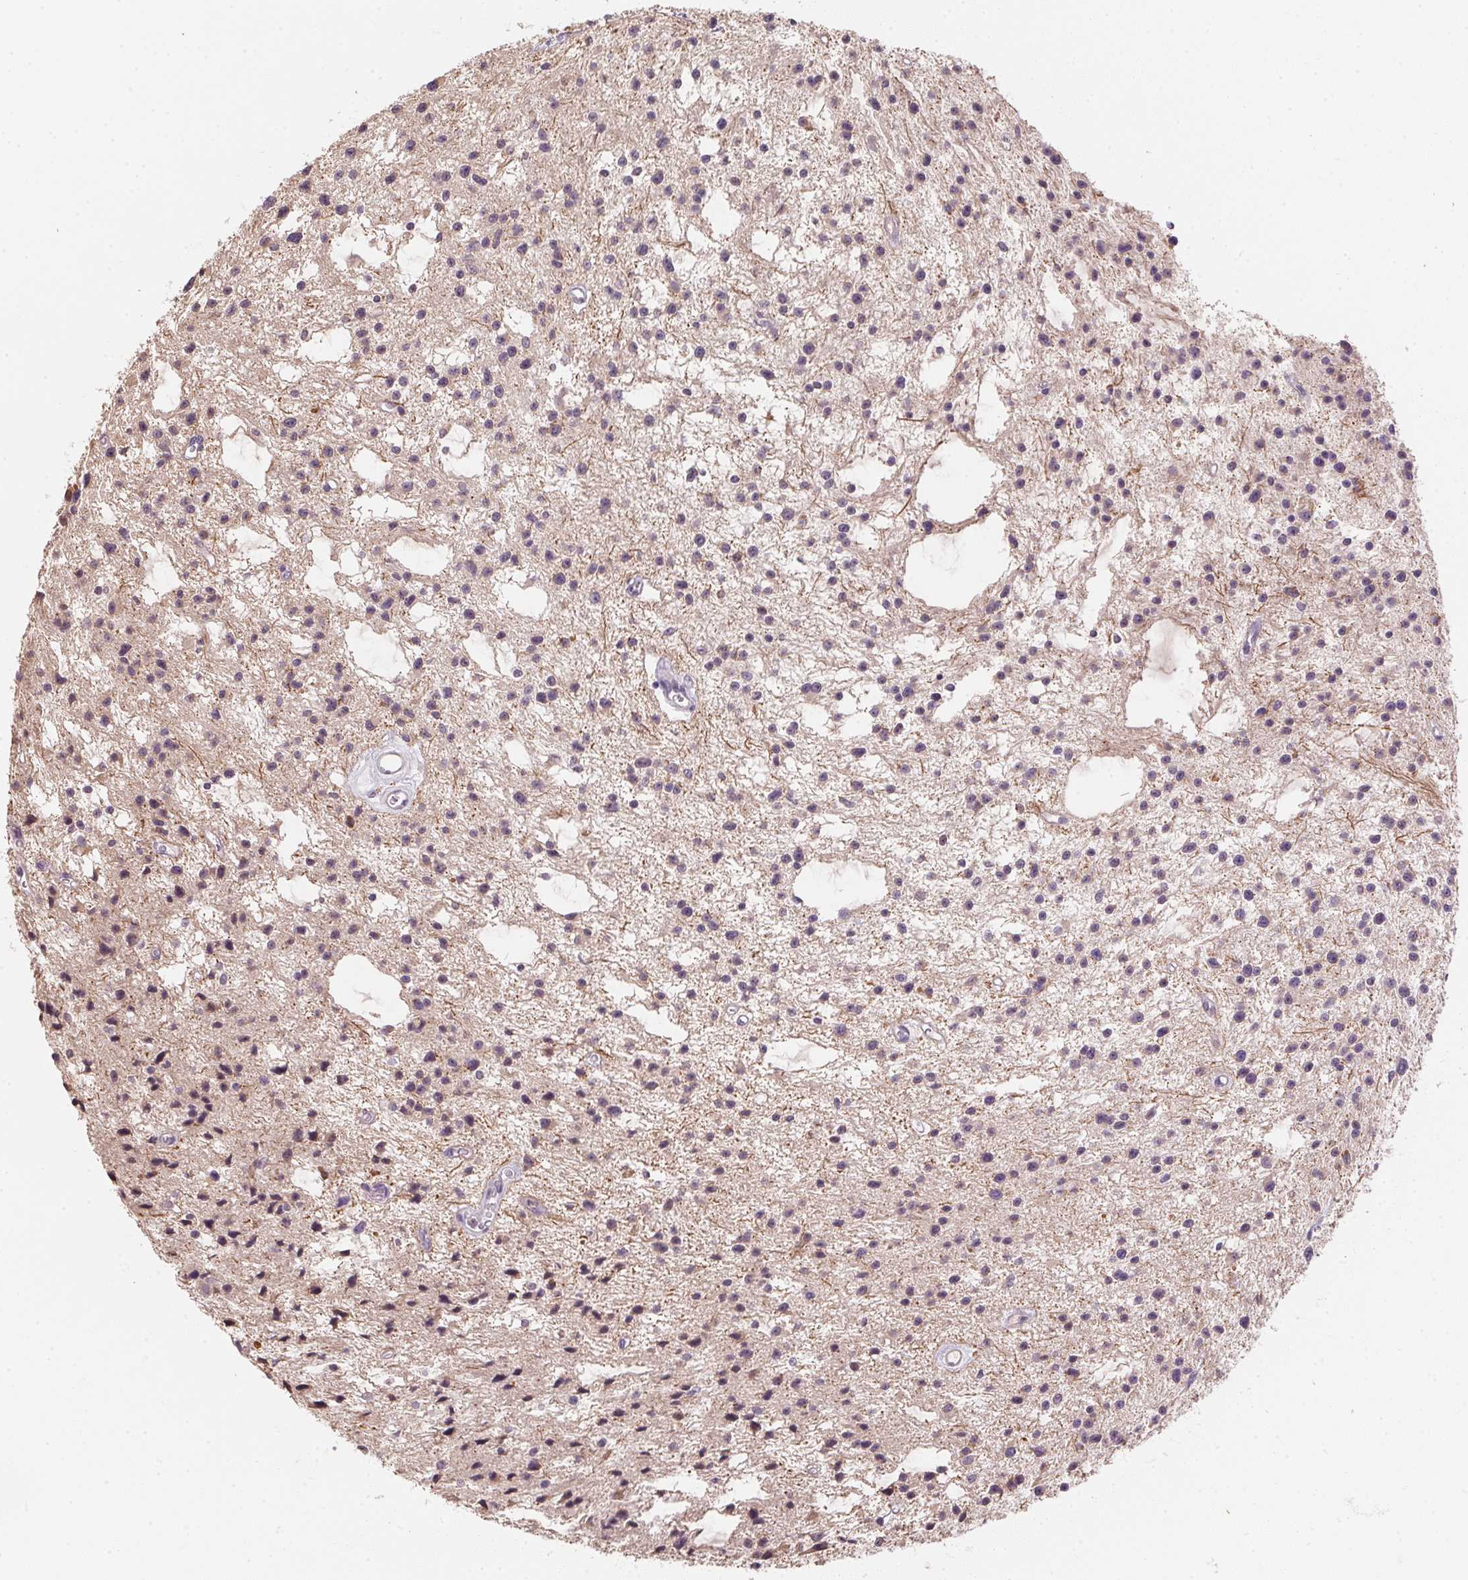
{"staining": {"intensity": "negative", "quantity": "none", "location": "none"}, "tissue": "glioma", "cell_type": "Tumor cells", "image_type": "cancer", "snomed": [{"axis": "morphology", "description": "Glioma, malignant, Low grade"}, {"axis": "topography", "description": "Brain"}], "caption": "Malignant glioma (low-grade) was stained to show a protein in brown. There is no significant staining in tumor cells. (DAB (3,3'-diaminobenzidine) immunohistochemistry visualized using brightfield microscopy, high magnification).", "gene": "ALDH8A1", "patient": {"sex": "male", "age": 43}}